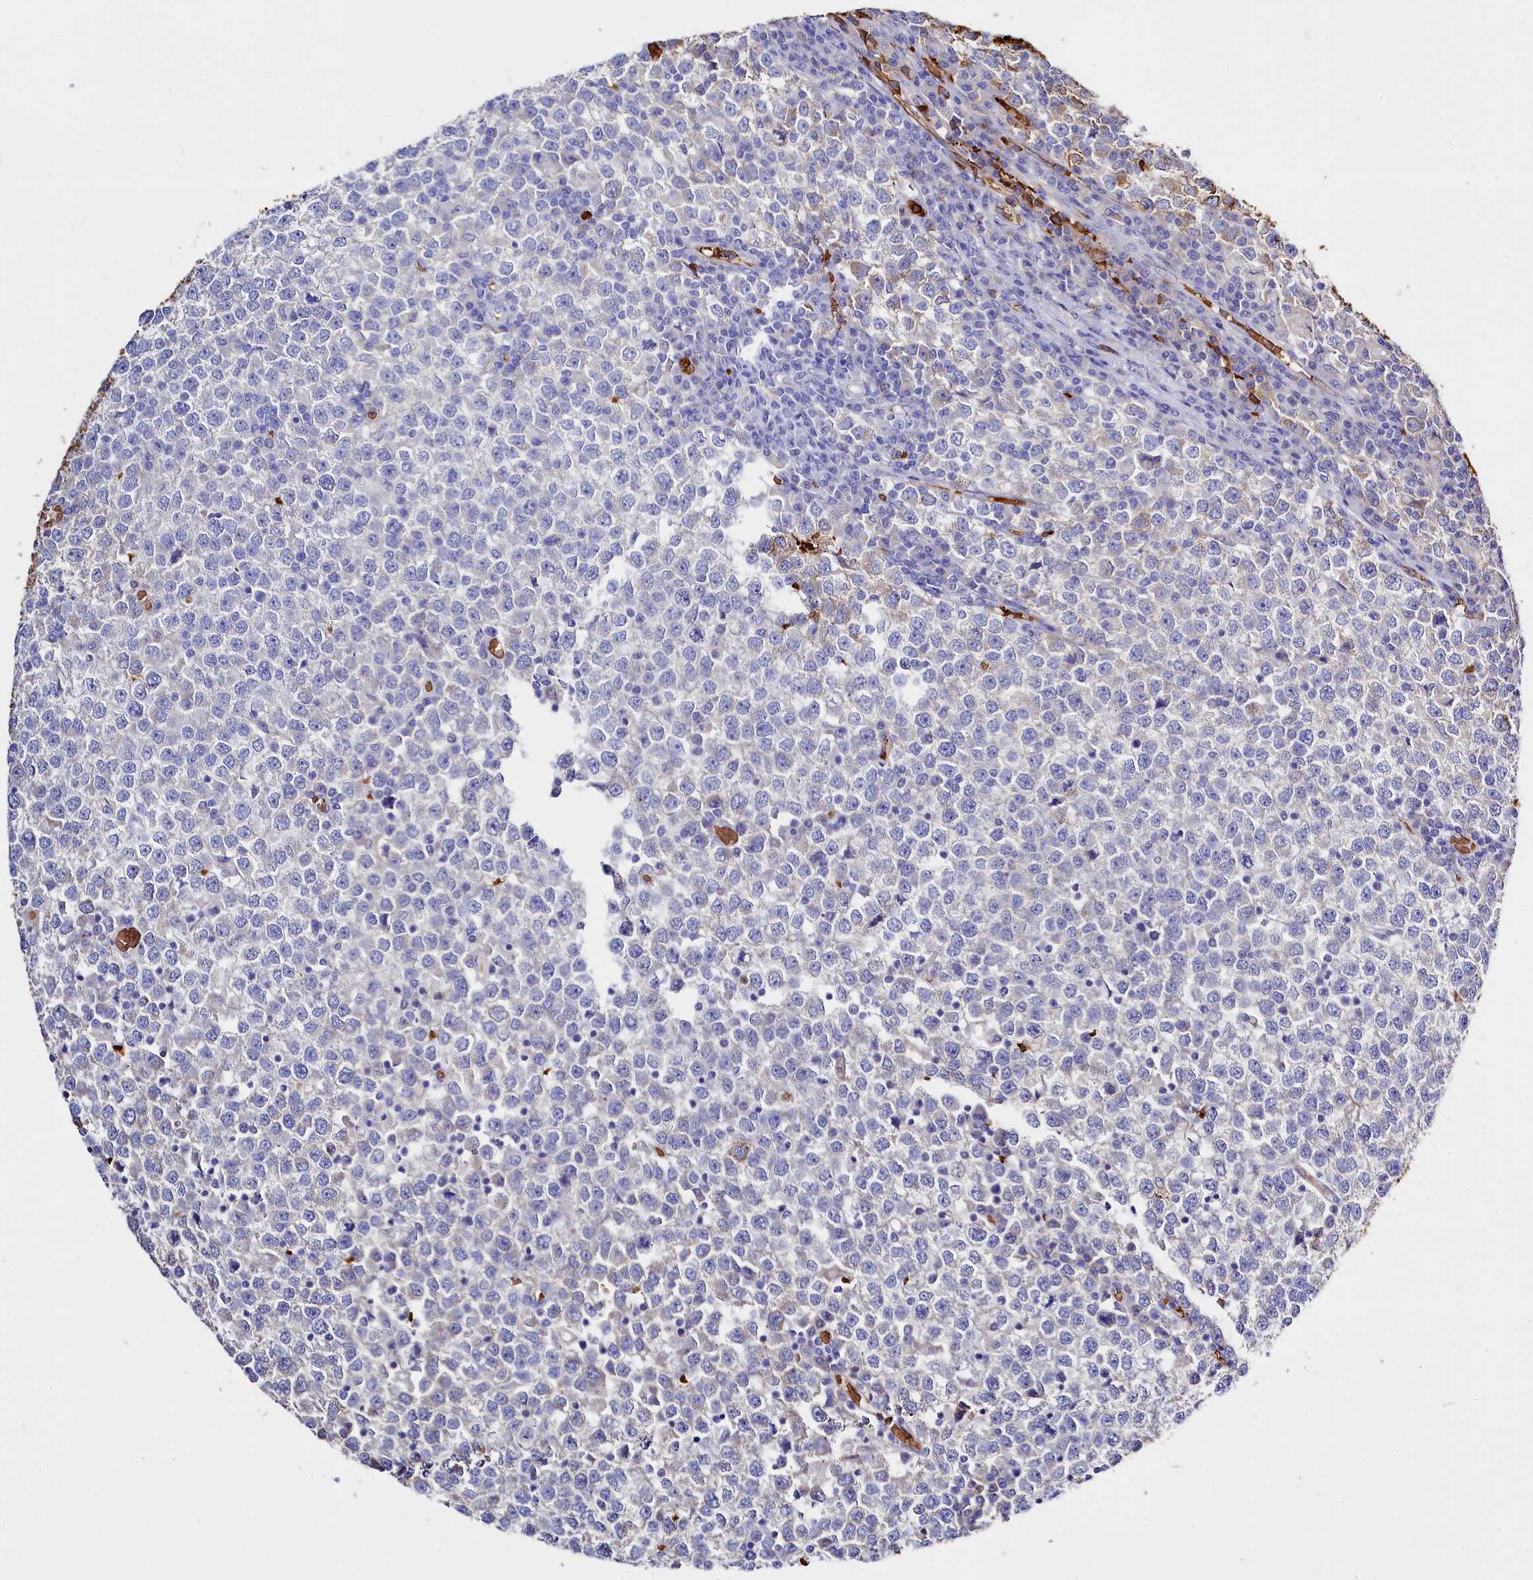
{"staining": {"intensity": "negative", "quantity": "none", "location": "none"}, "tissue": "testis cancer", "cell_type": "Tumor cells", "image_type": "cancer", "snomed": [{"axis": "morphology", "description": "Seminoma, NOS"}, {"axis": "topography", "description": "Testis"}], "caption": "An immunohistochemistry image of testis seminoma is shown. There is no staining in tumor cells of testis seminoma.", "gene": "RPUSD3", "patient": {"sex": "male", "age": 65}}